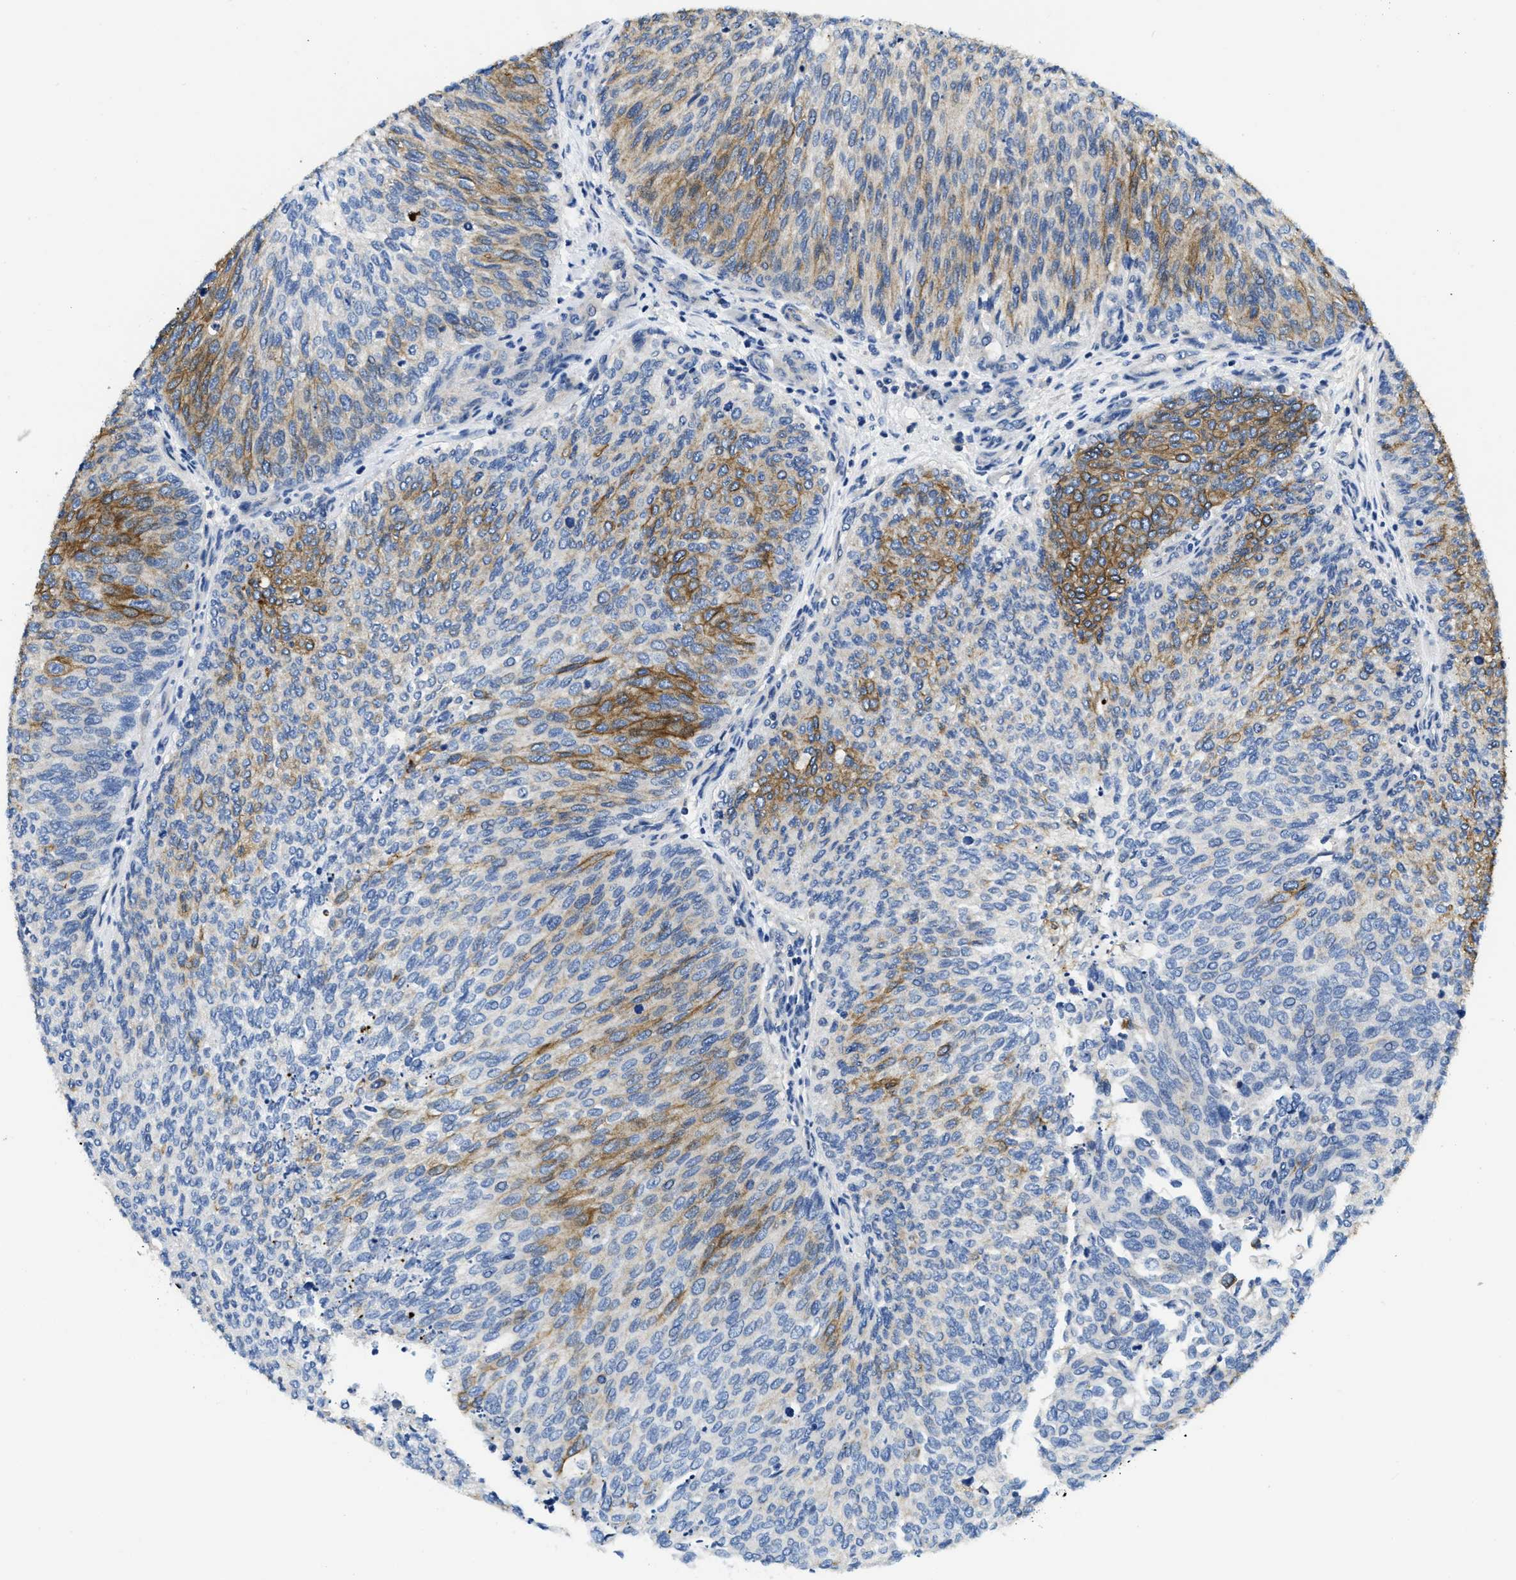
{"staining": {"intensity": "moderate", "quantity": "<25%", "location": "cytoplasmic/membranous"}, "tissue": "urothelial cancer", "cell_type": "Tumor cells", "image_type": "cancer", "snomed": [{"axis": "morphology", "description": "Urothelial carcinoma, Low grade"}, {"axis": "topography", "description": "Urinary bladder"}], "caption": "Approximately <25% of tumor cells in human urothelial cancer reveal moderate cytoplasmic/membranous protein expression as visualized by brown immunohistochemical staining.", "gene": "STAT2", "patient": {"sex": "female", "age": 79}}